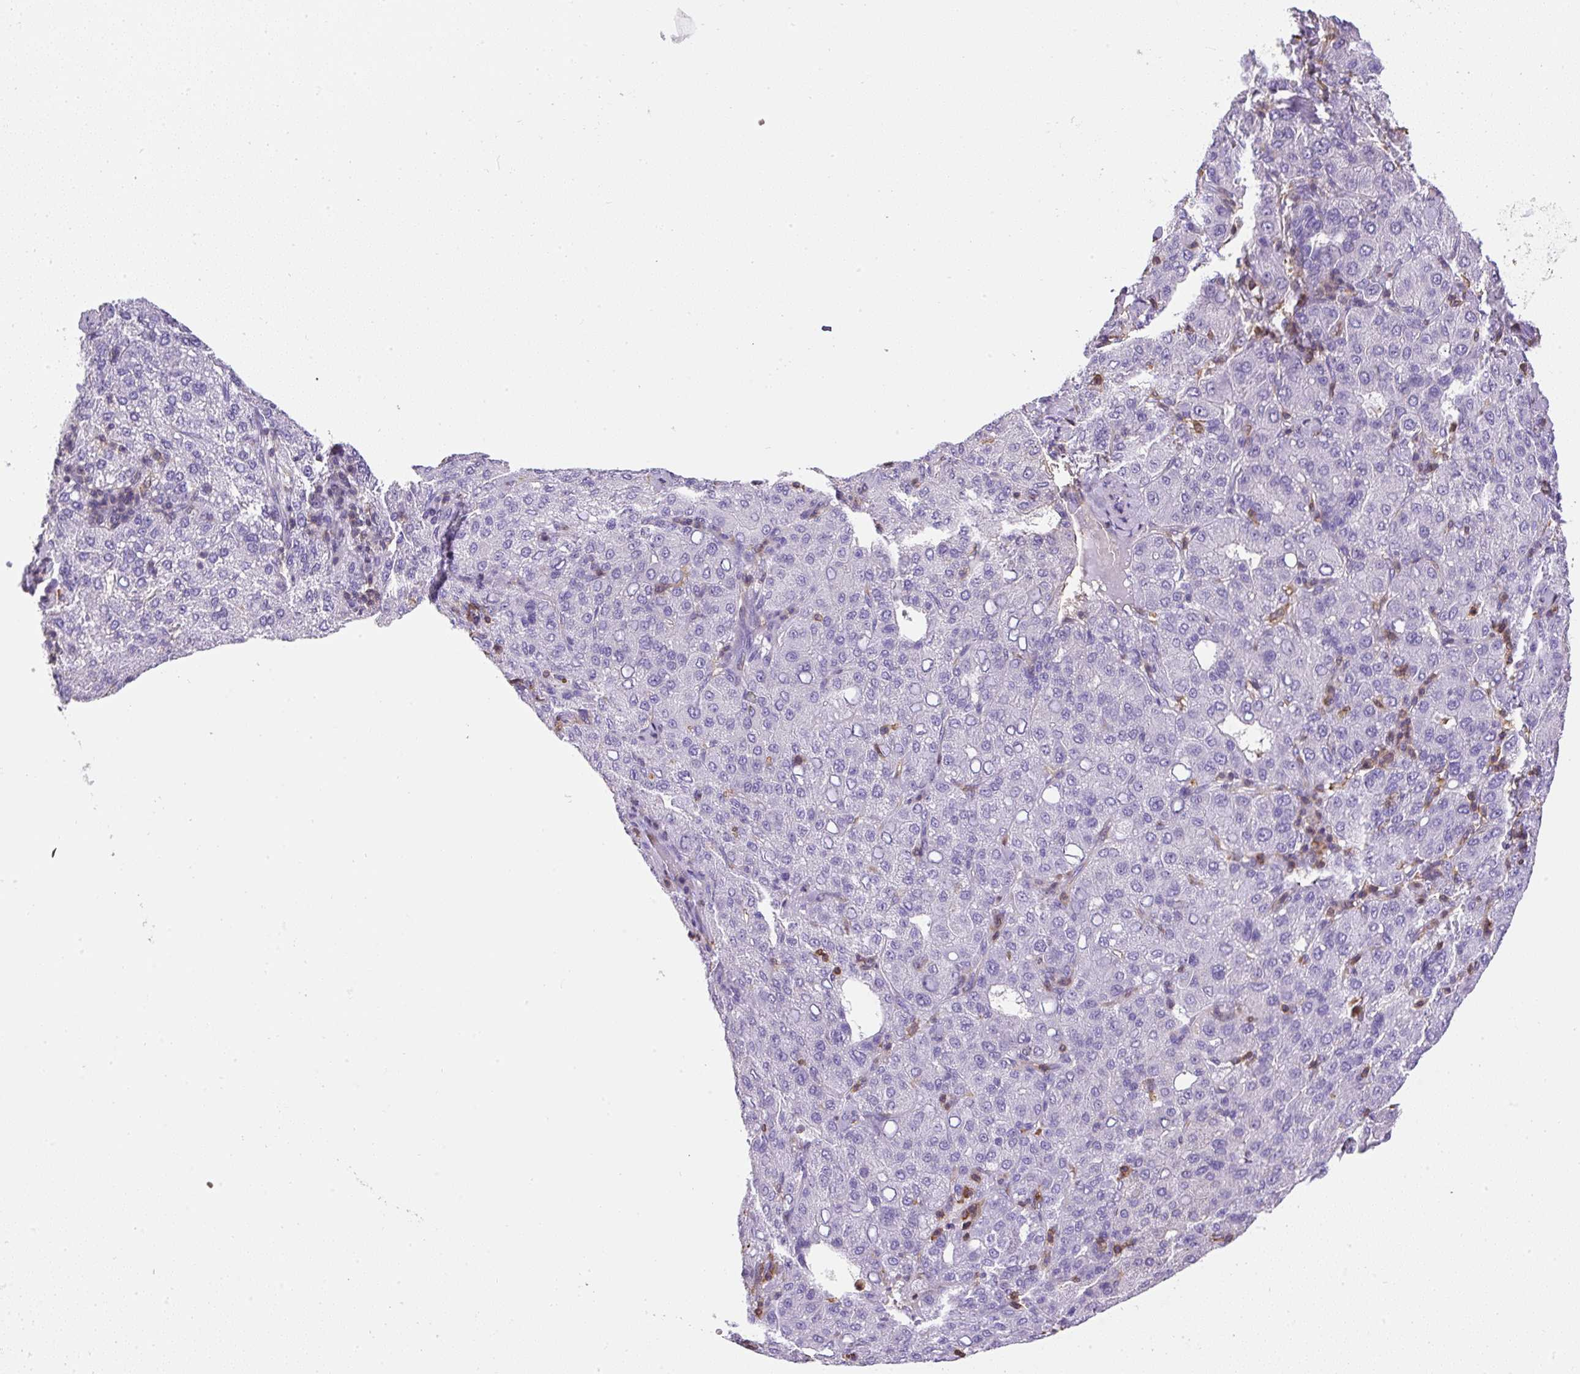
{"staining": {"intensity": "negative", "quantity": "none", "location": "none"}, "tissue": "liver cancer", "cell_type": "Tumor cells", "image_type": "cancer", "snomed": [{"axis": "morphology", "description": "Carcinoma, Hepatocellular, NOS"}, {"axis": "topography", "description": "Liver"}], "caption": "DAB immunohistochemical staining of liver hepatocellular carcinoma shows no significant staining in tumor cells.", "gene": "FAM228B", "patient": {"sex": "male", "age": 65}}